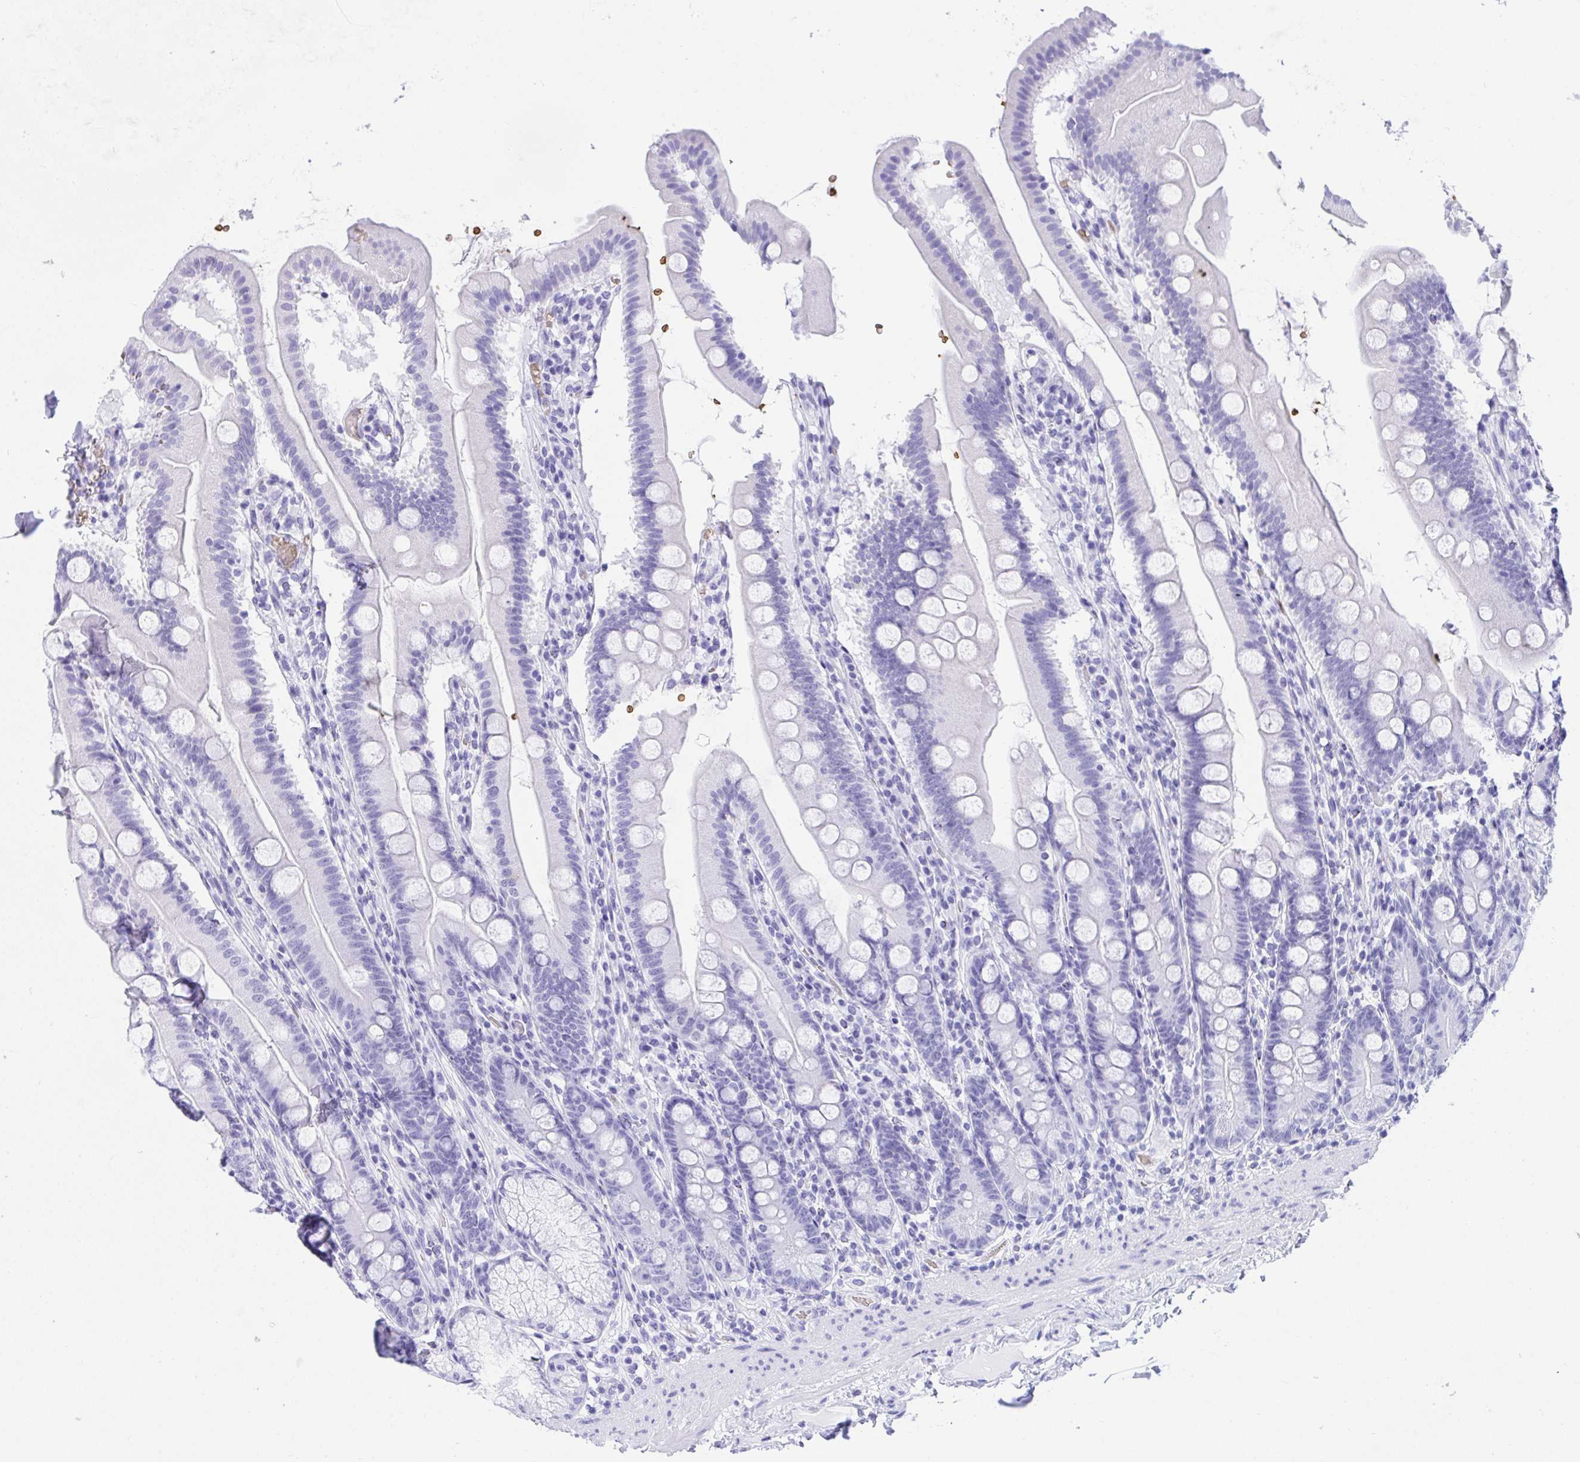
{"staining": {"intensity": "negative", "quantity": "none", "location": "none"}, "tissue": "duodenum", "cell_type": "Glandular cells", "image_type": "normal", "snomed": [{"axis": "morphology", "description": "Normal tissue, NOS"}, {"axis": "topography", "description": "Duodenum"}], "caption": "Protein analysis of unremarkable duodenum displays no significant positivity in glandular cells.", "gene": "ANK1", "patient": {"sex": "female", "age": 67}}